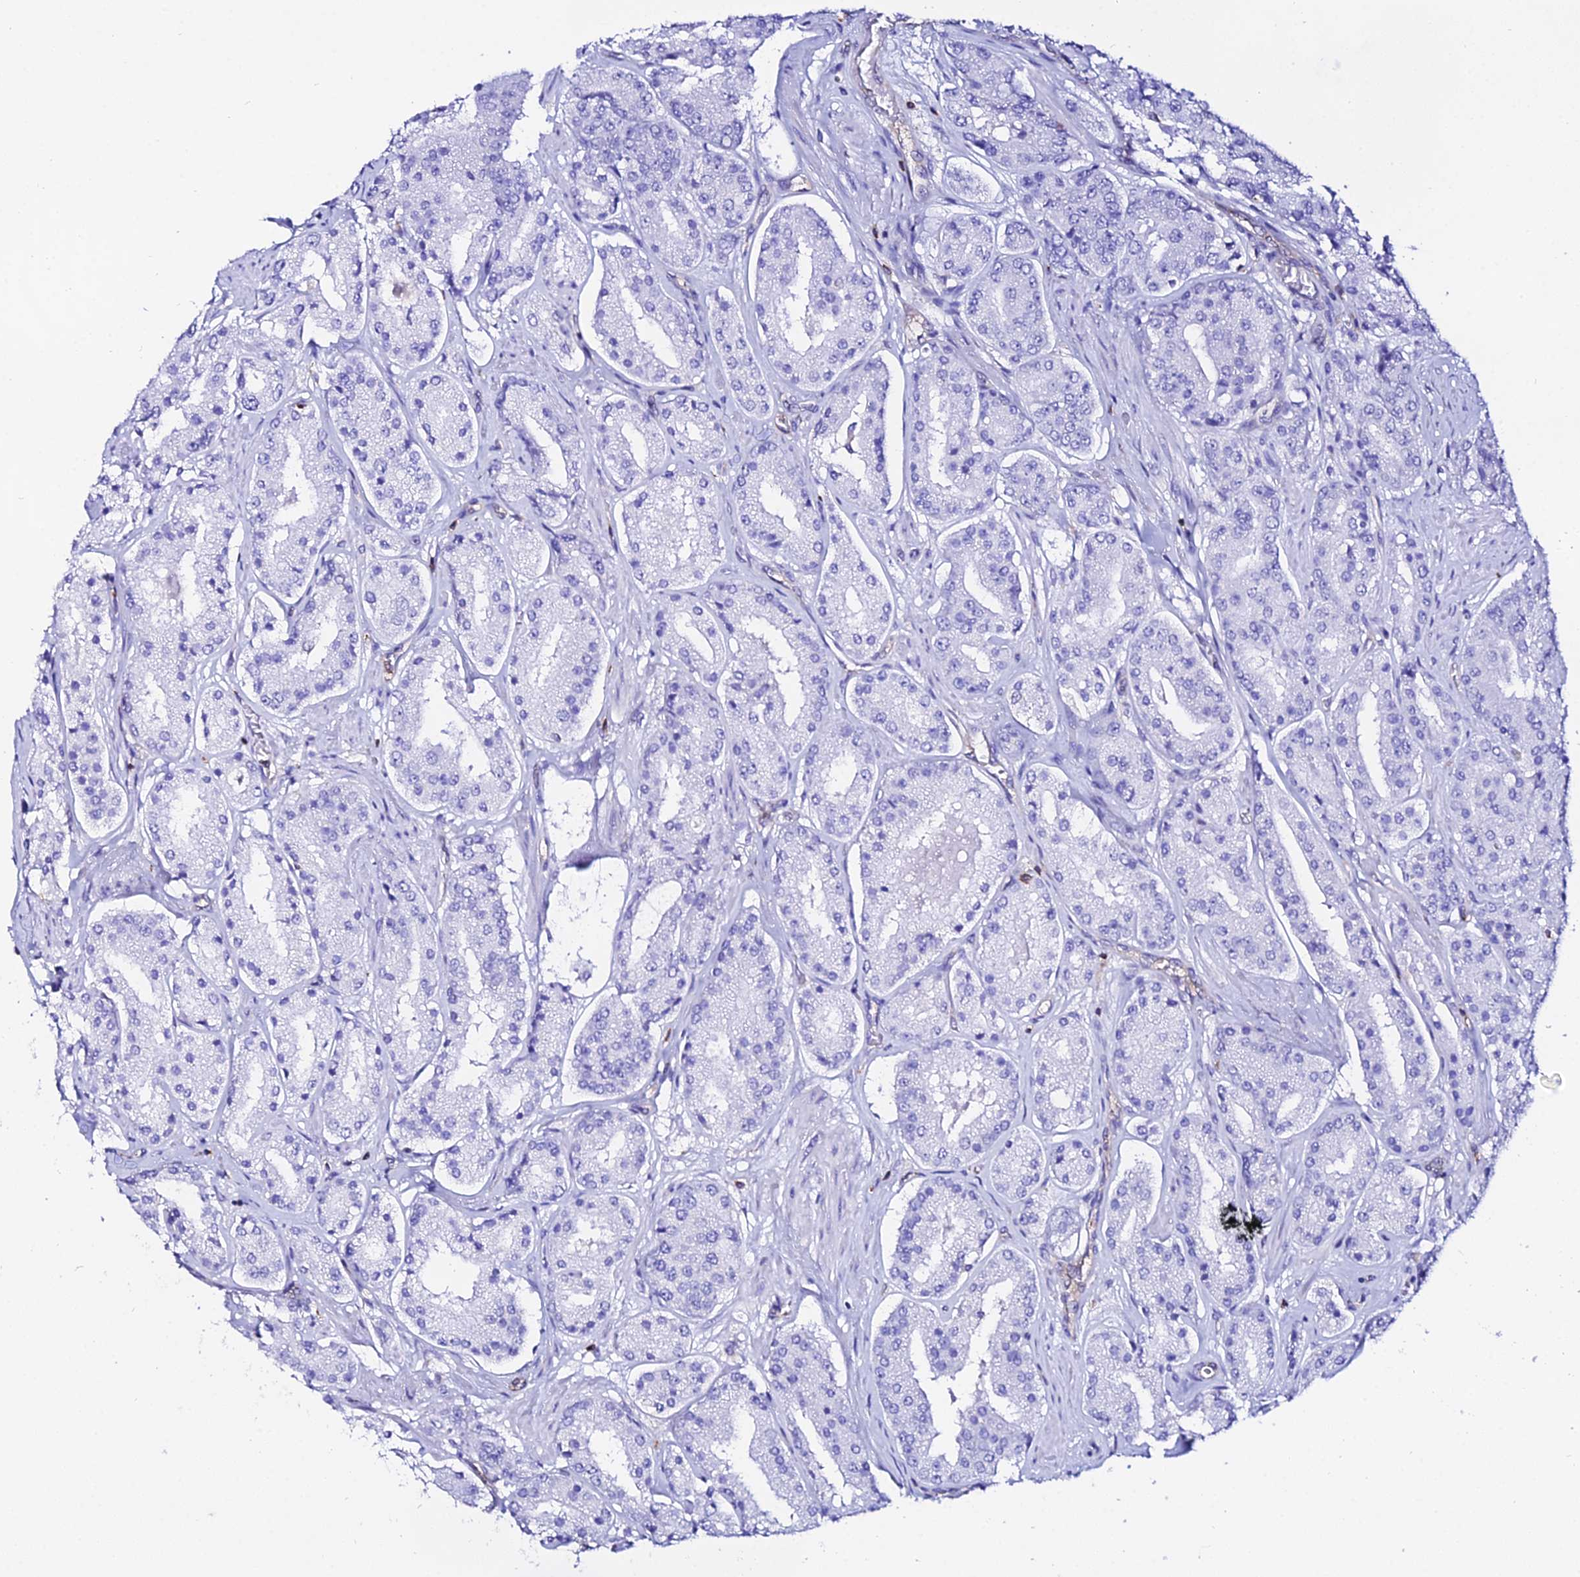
{"staining": {"intensity": "negative", "quantity": "none", "location": "none"}, "tissue": "prostate cancer", "cell_type": "Tumor cells", "image_type": "cancer", "snomed": [{"axis": "morphology", "description": "Adenocarcinoma, High grade"}, {"axis": "topography", "description": "Prostate"}], "caption": "DAB (3,3'-diaminobenzidine) immunohistochemical staining of prostate cancer (high-grade adenocarcinoma) displays no significant expression in tumor cells.", "gene": "S100A16", "patient": {"sex": "male", "age": 63}}